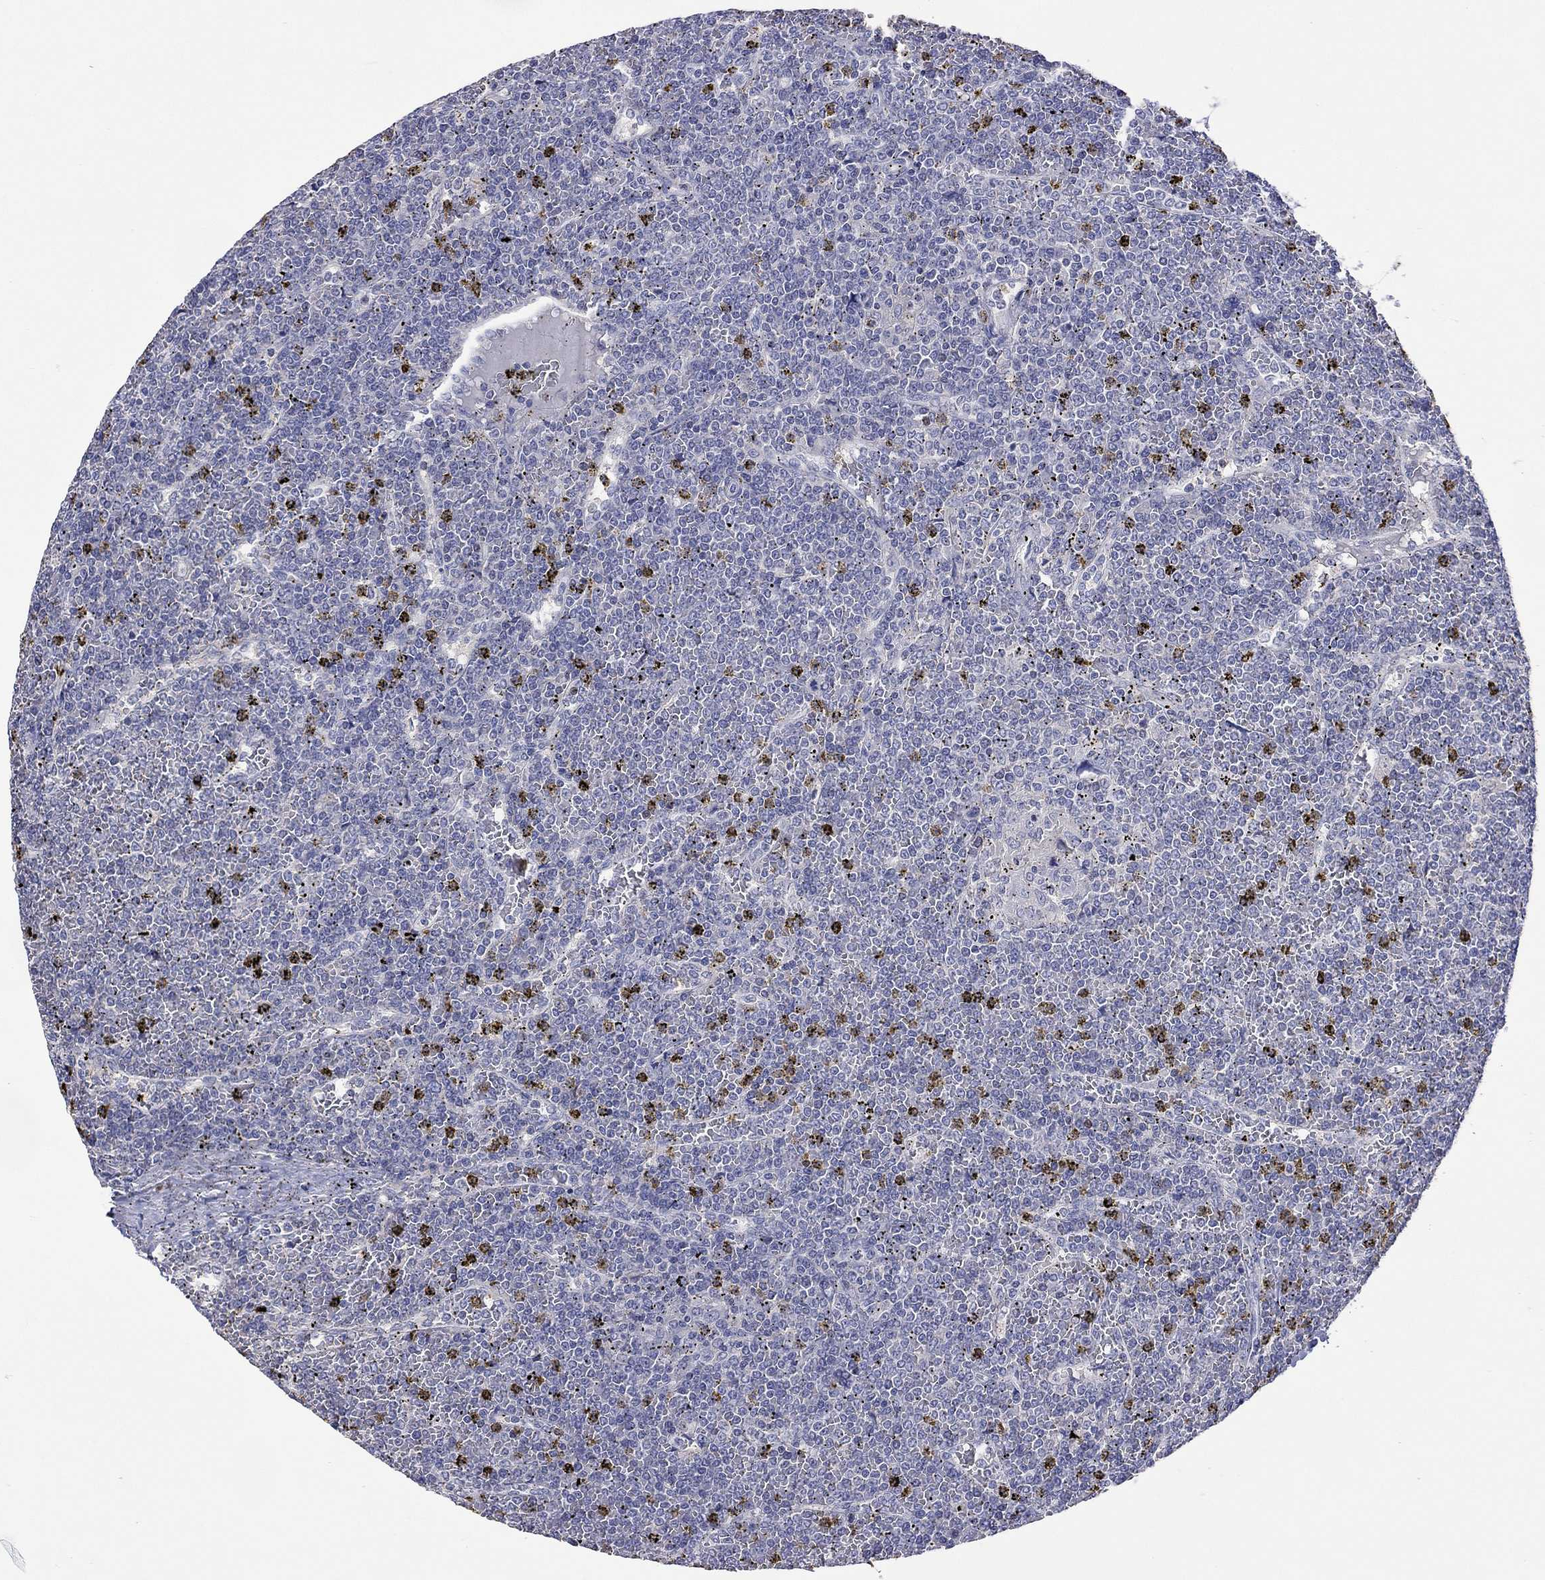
{"staining": {"intensity": "negative", "quantity": "none", "location": "none"}, "tissue": "lymphoma", "cell_type": "Tumor cells", "image_type": "cancer", "snomed": [{"axis": "morphology", "description": "Malignant lymphoma, non-Hodgkin's type, Low grade"}, {"axis": "topography", "description": "Spleen"}], "caption": "A photomicrograph of malignant lymphoma, non-Hodgkin's type (low-grade) stained for a protein shows no brown staining in tumor cells. Brightfield microscopy of immunohistochemistry (IHC) stained with DAB (brown) and hematoxylin (blue), captured at high magnification.", "gene": "LRFN4", "patient": {"sex": "female", "age": 19}}